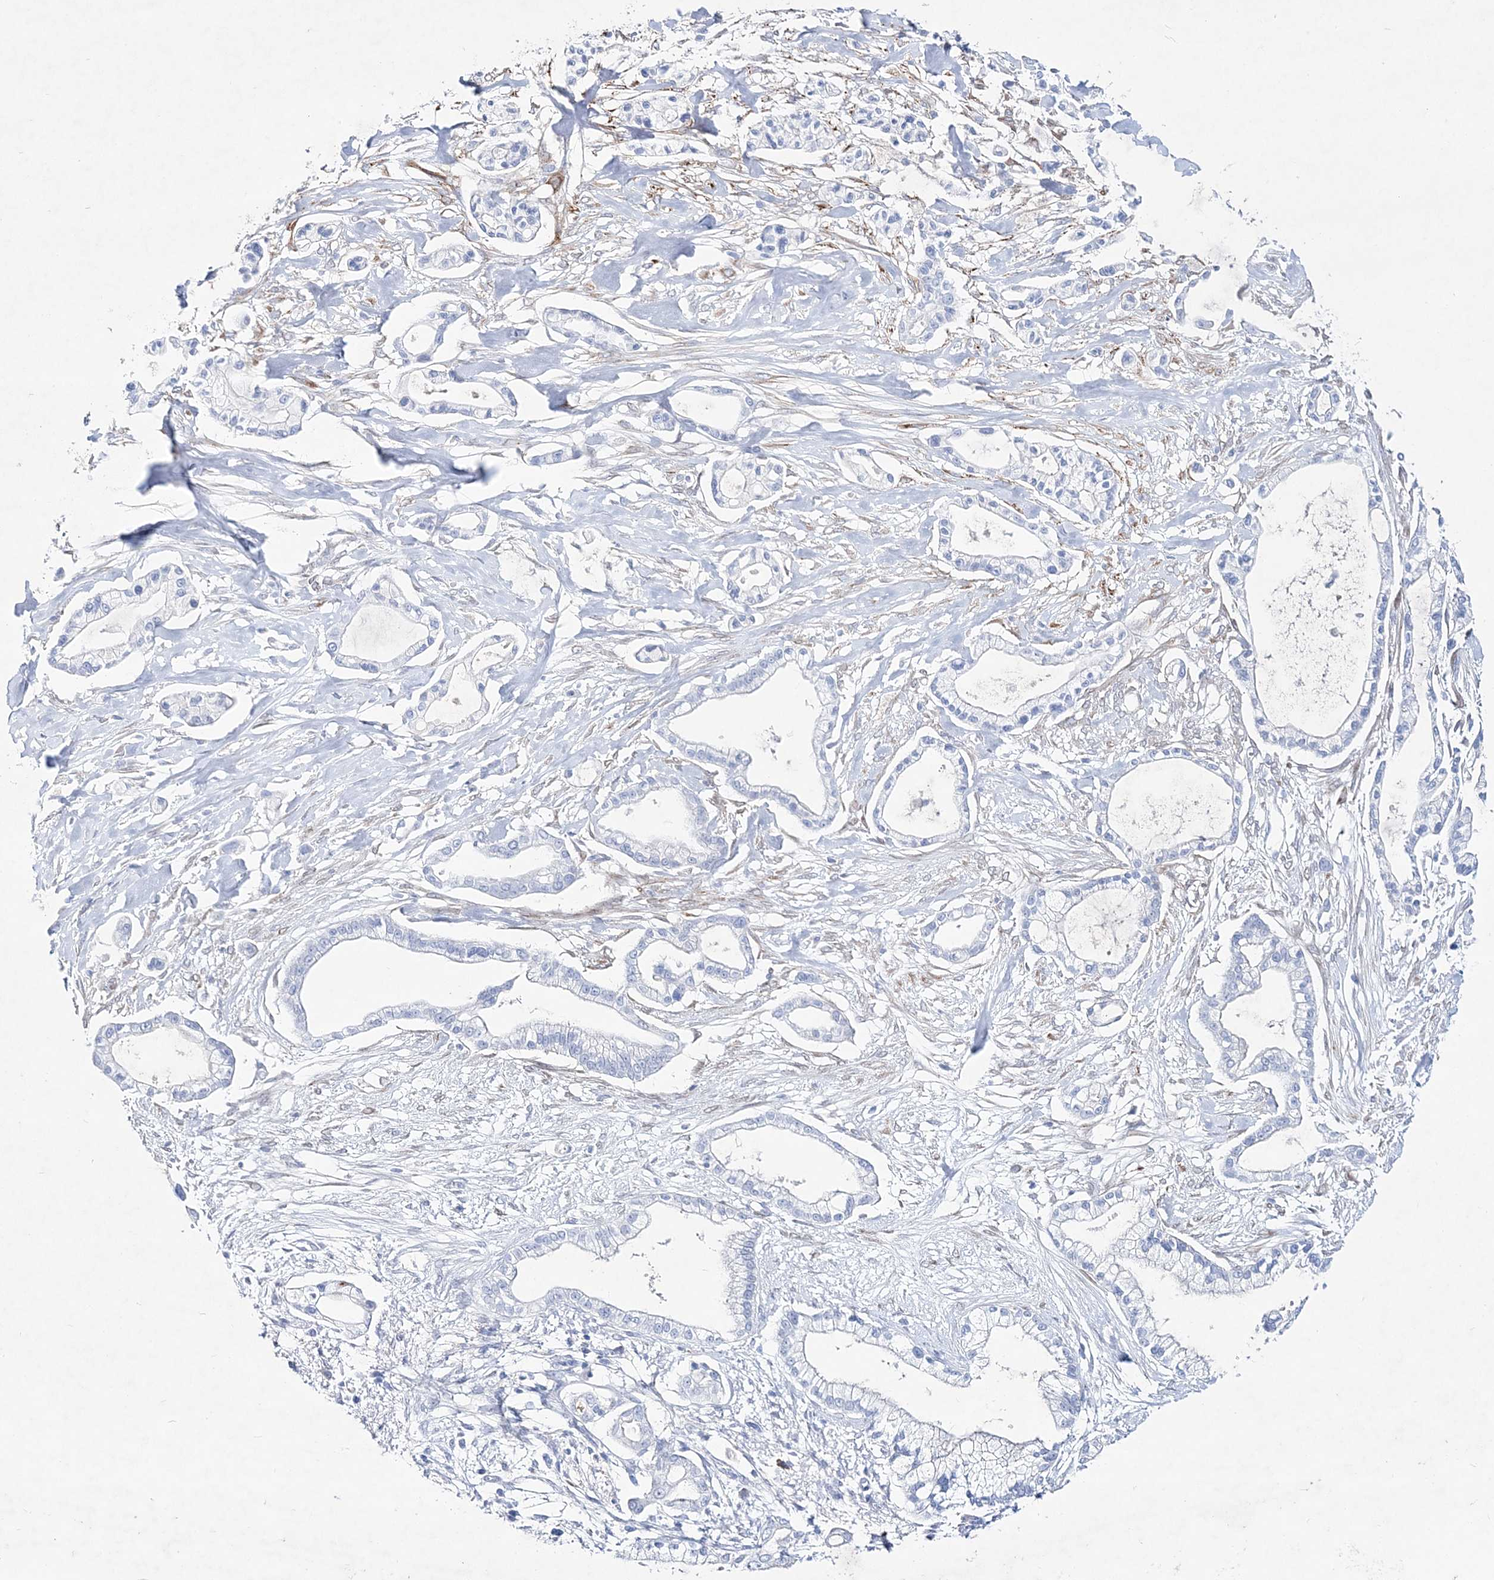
{"staining": {"intensity": "negative", "quantity": "none", "location": "none"}, "tissue": "pancreatic cancer", "cell_type": "Tumor cells", "image_type": "cancer", "snomed": [{"axis": "morphology", "description": "Adenocarcinoma, NOS"}, {"axis": "topography", "description": "Pancreas"}], "caption": "DAB (3,3'-diaminobenzidine) immunohistochemical staining of human pancreatic adenocarcinoma demonstrates no significant expression in tumor cells.", "gene": "SPINK7", "patient": {"sex": "male", "age": 68}}